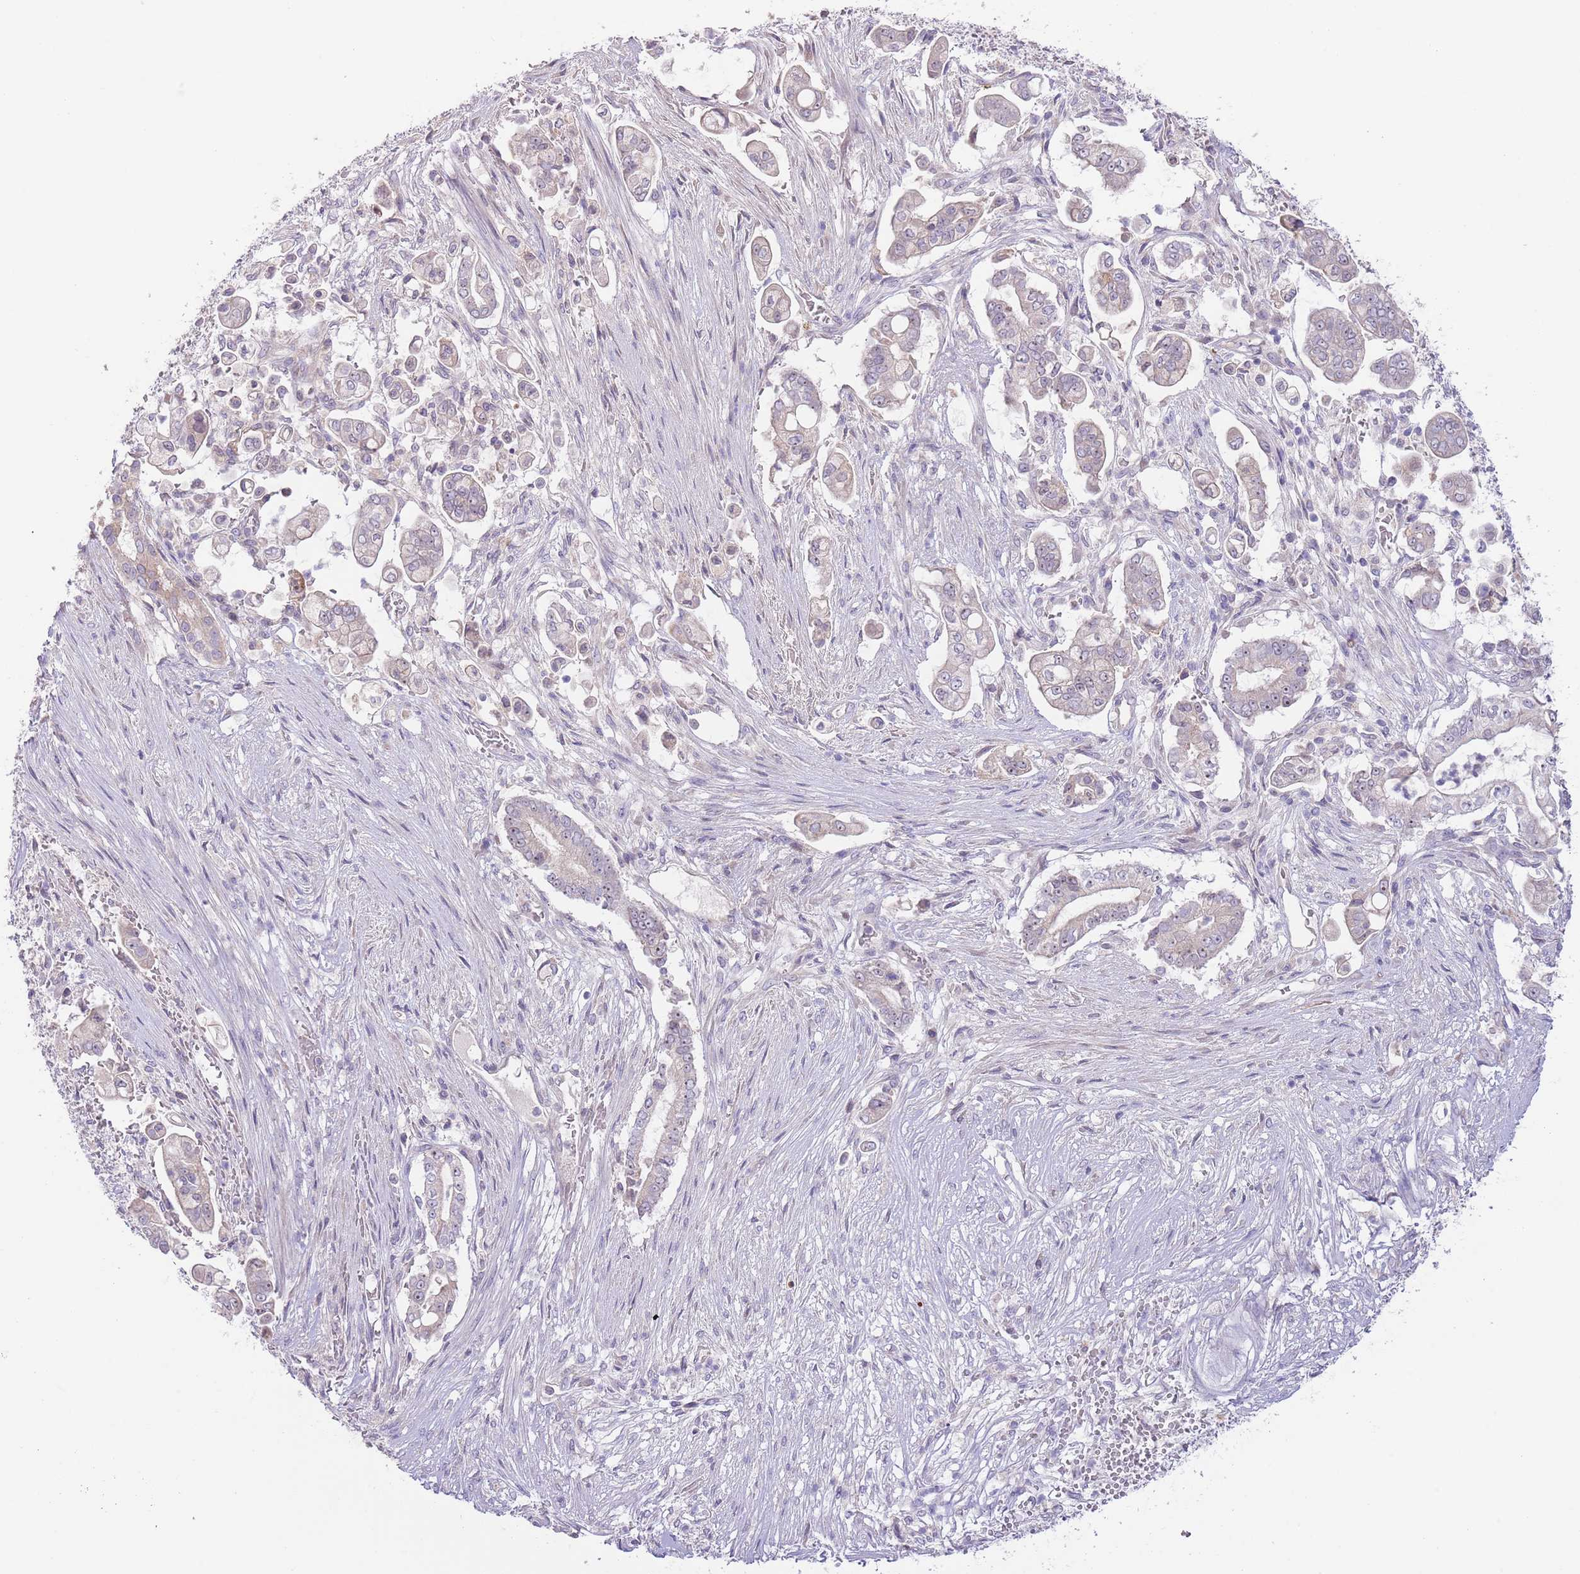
{"staining": {"intensity": "negative", "quantity": "none", "location": "none"}, "tissue": "pancreatic cancer", "cell_type": "Tumor cells", "image_type": "cancer", "snomed": [{"axis": "morphology", "description": "Adenocarcinoma, NOS"}, {"axis": "topography", "description": "Pancreas"}], "caption": "An image of pancreatic cancer (adenocarcinoma) stained for a protein shows no brown staining in tumor cells.", "gene": "AP1S2", "patient": {"sex": "female", "age": 69}}